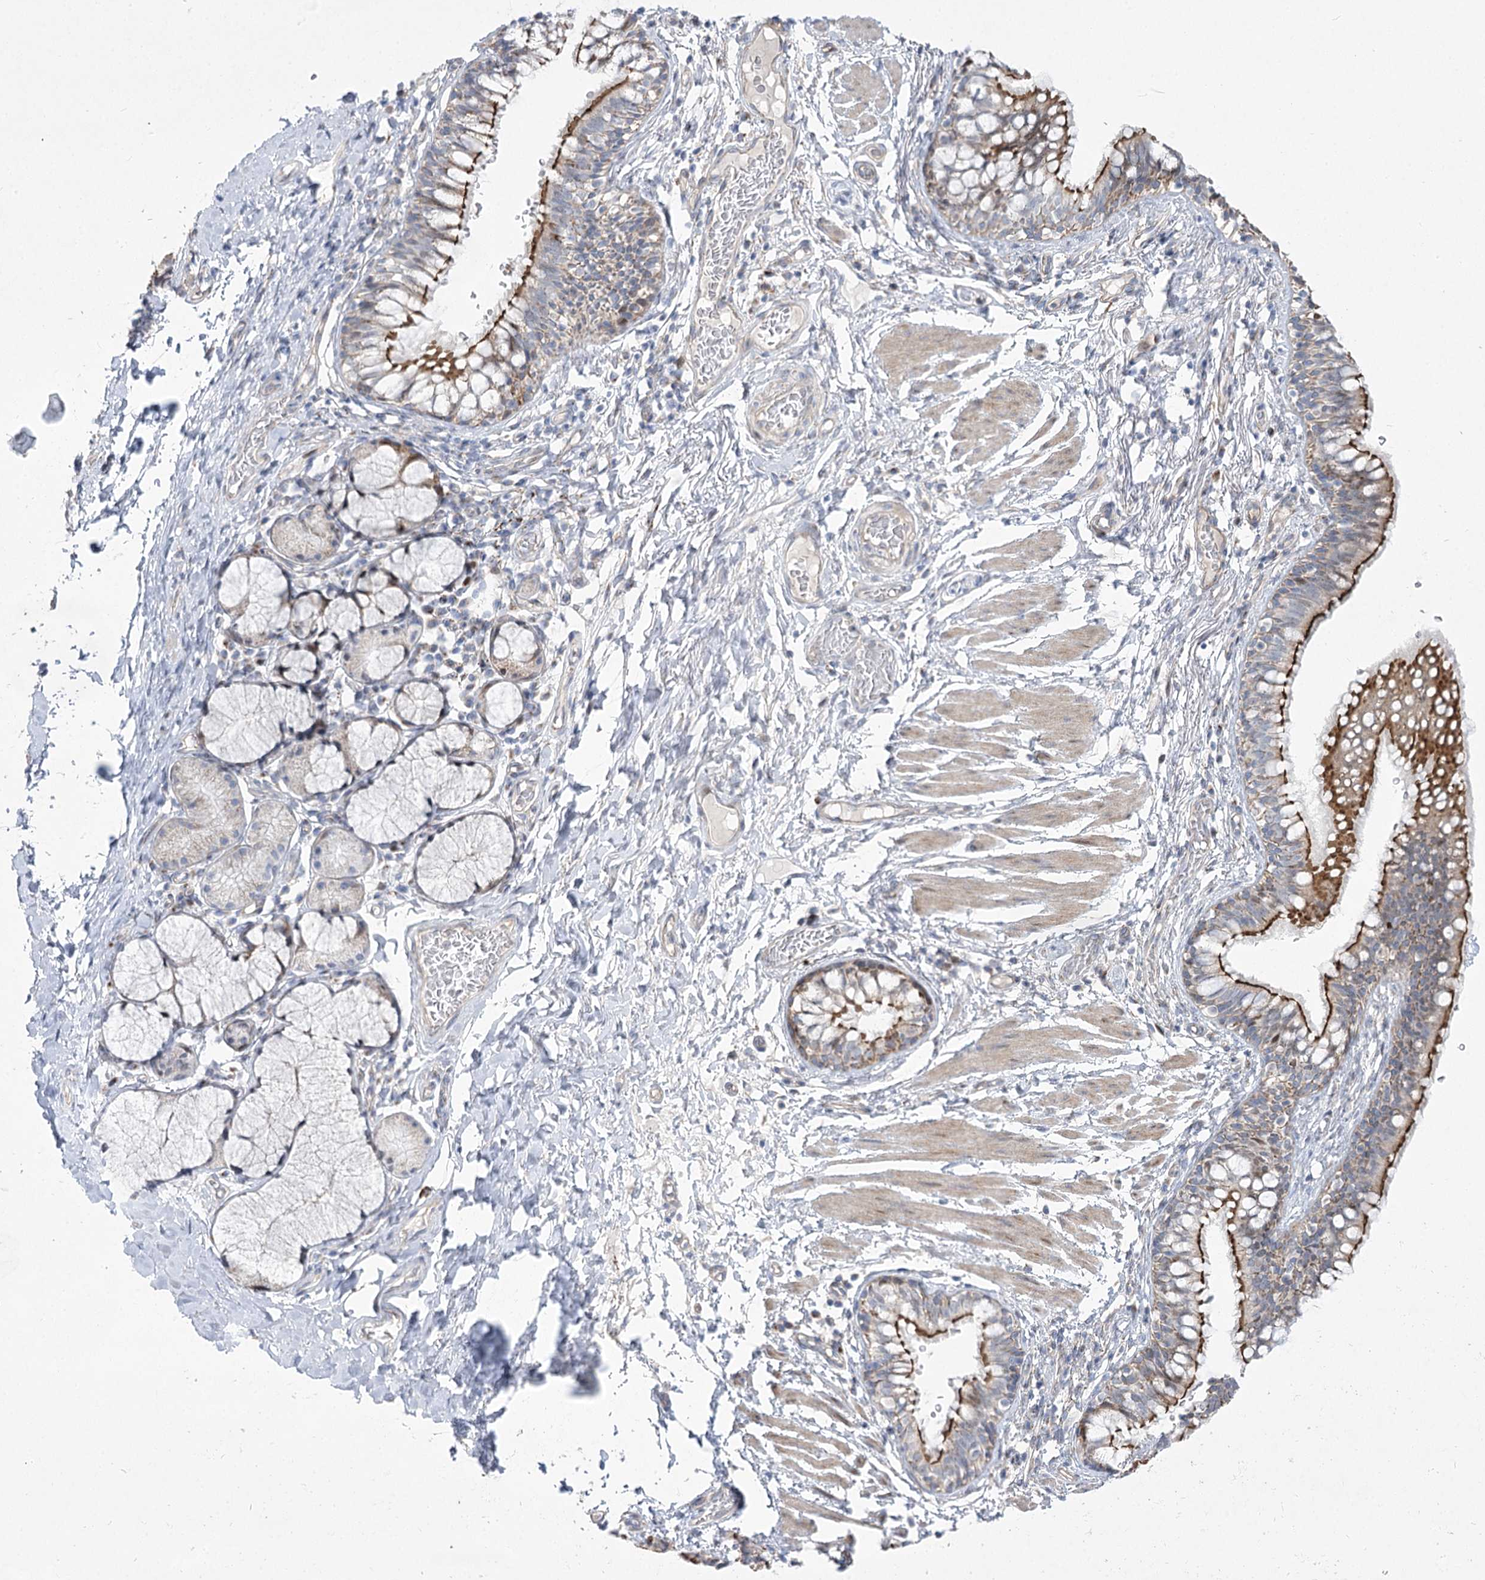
{"staining": {"intensity": "strong", "quantity": "25%-75%", "location": "cytoplasmic/membranous"}, "tissue": "bronchus", "cell_type": "Respiratory epithelial cells", "image_type": "normal", "snomed": [{"axis": "morphology", "description": "Normal tissue, NOS"}, {"axis": "topography", "description": "Cartilage tissue"}, {"axis": "topography", "description": "Bronchus"}], "caption": "DAB (3,3'-diaminobenzidine) immunohistochemical staining of benign human bronchus exhibits strong cytoplasmic/membranous protein positivity in approximately 25%-75% of respiratory epithelial cells.", "gene": "CEP164", "patient": {"sex": "female", "age": 36}}